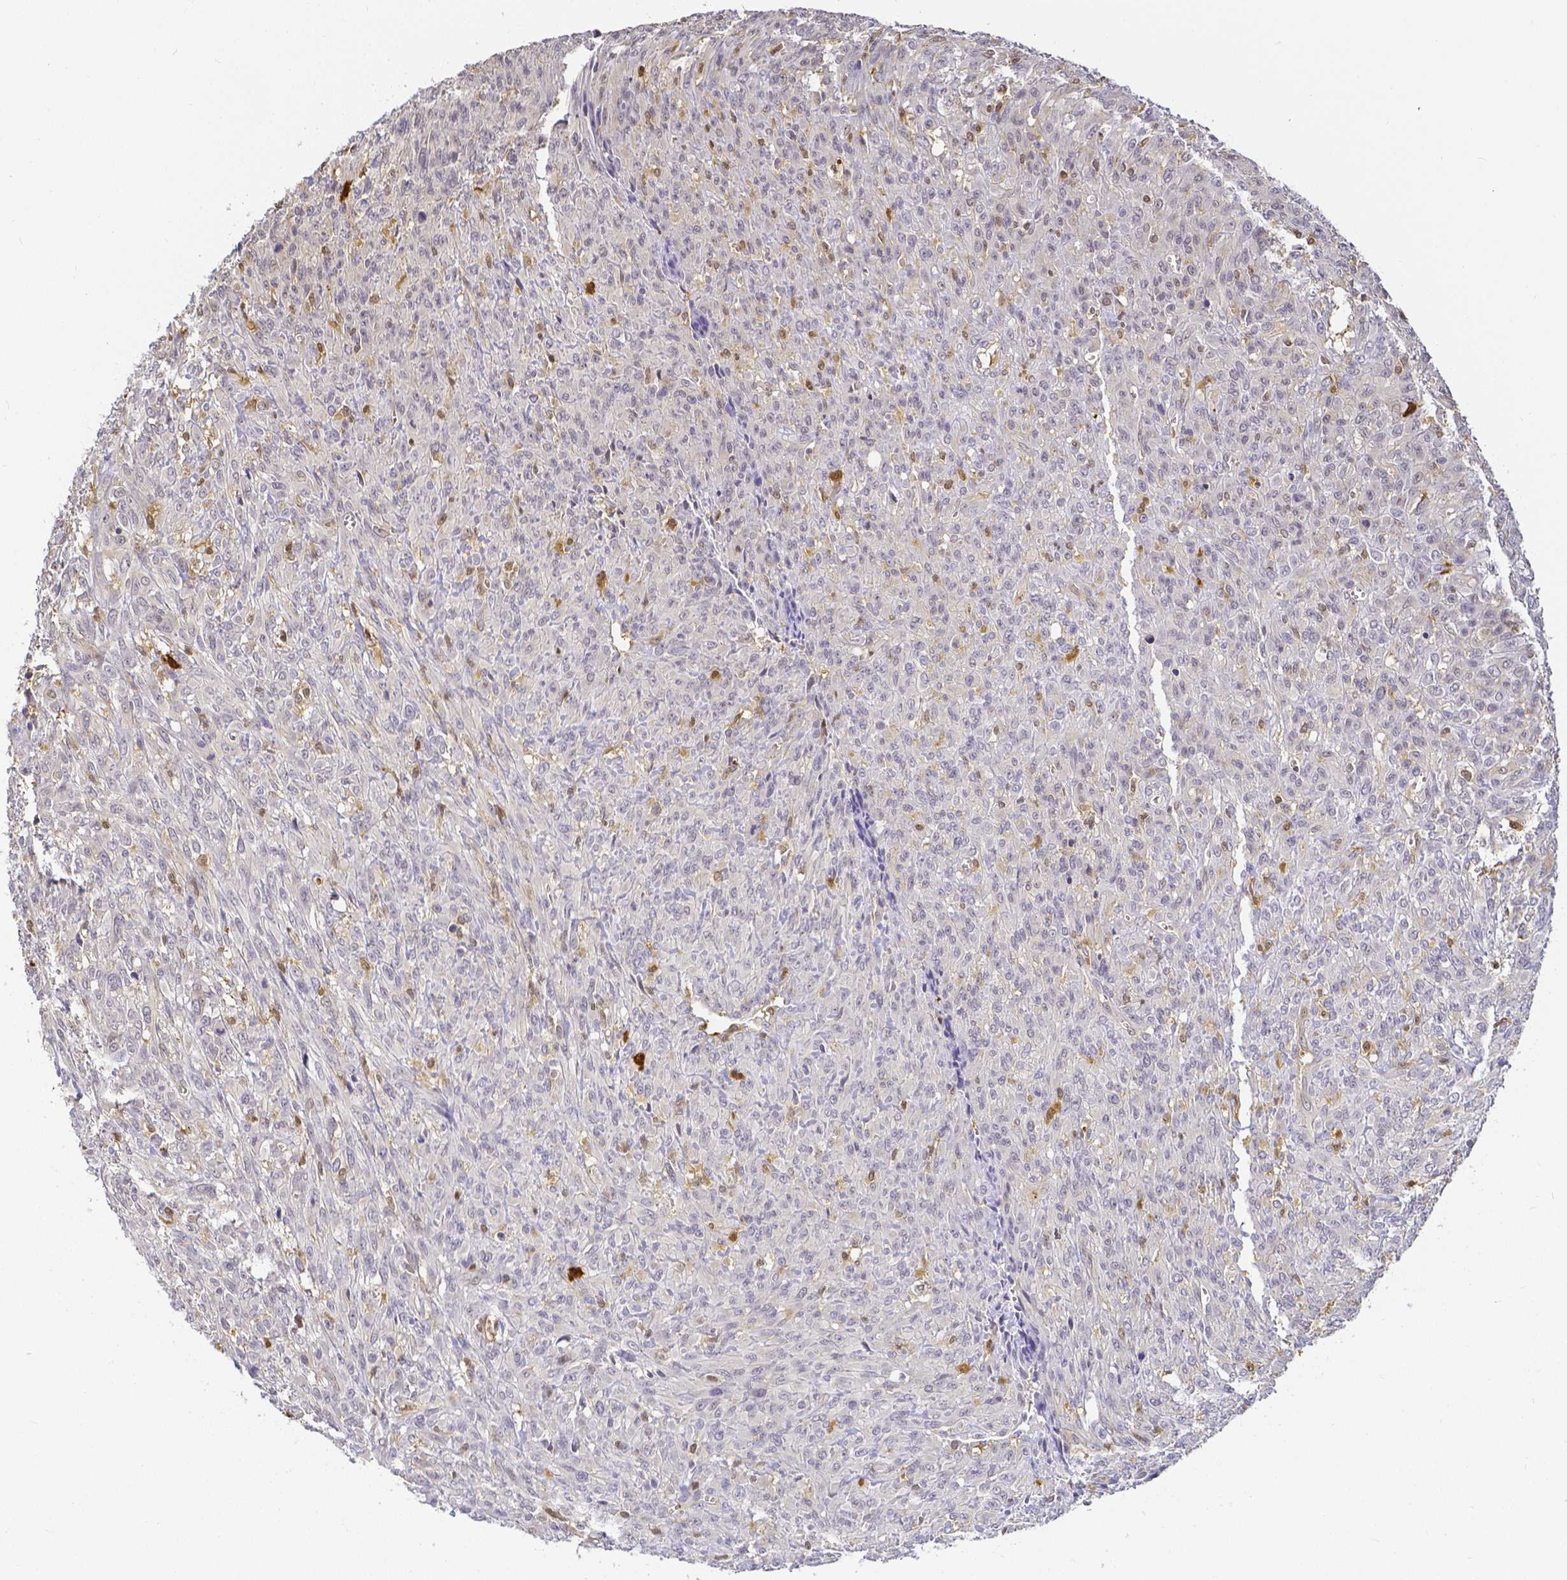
{"staining": {"intensity": "negative", "quantity": "none", "location": "none"}, "tissue": "renal cancer", "cell_type": "Tumor cells", "image_type": "cancer", "snomed": [{"axis": "morphology", "description": "Adenocarcinoma, NOS"}, {"axis": "topography", "description": "Kidney"}], "caption": "A histopathology image of human adenocarcinoma (renal) is negative for staining in tumor cells.", "gene": "COTL1", "patient": {"sex": "male", "age": 58}}